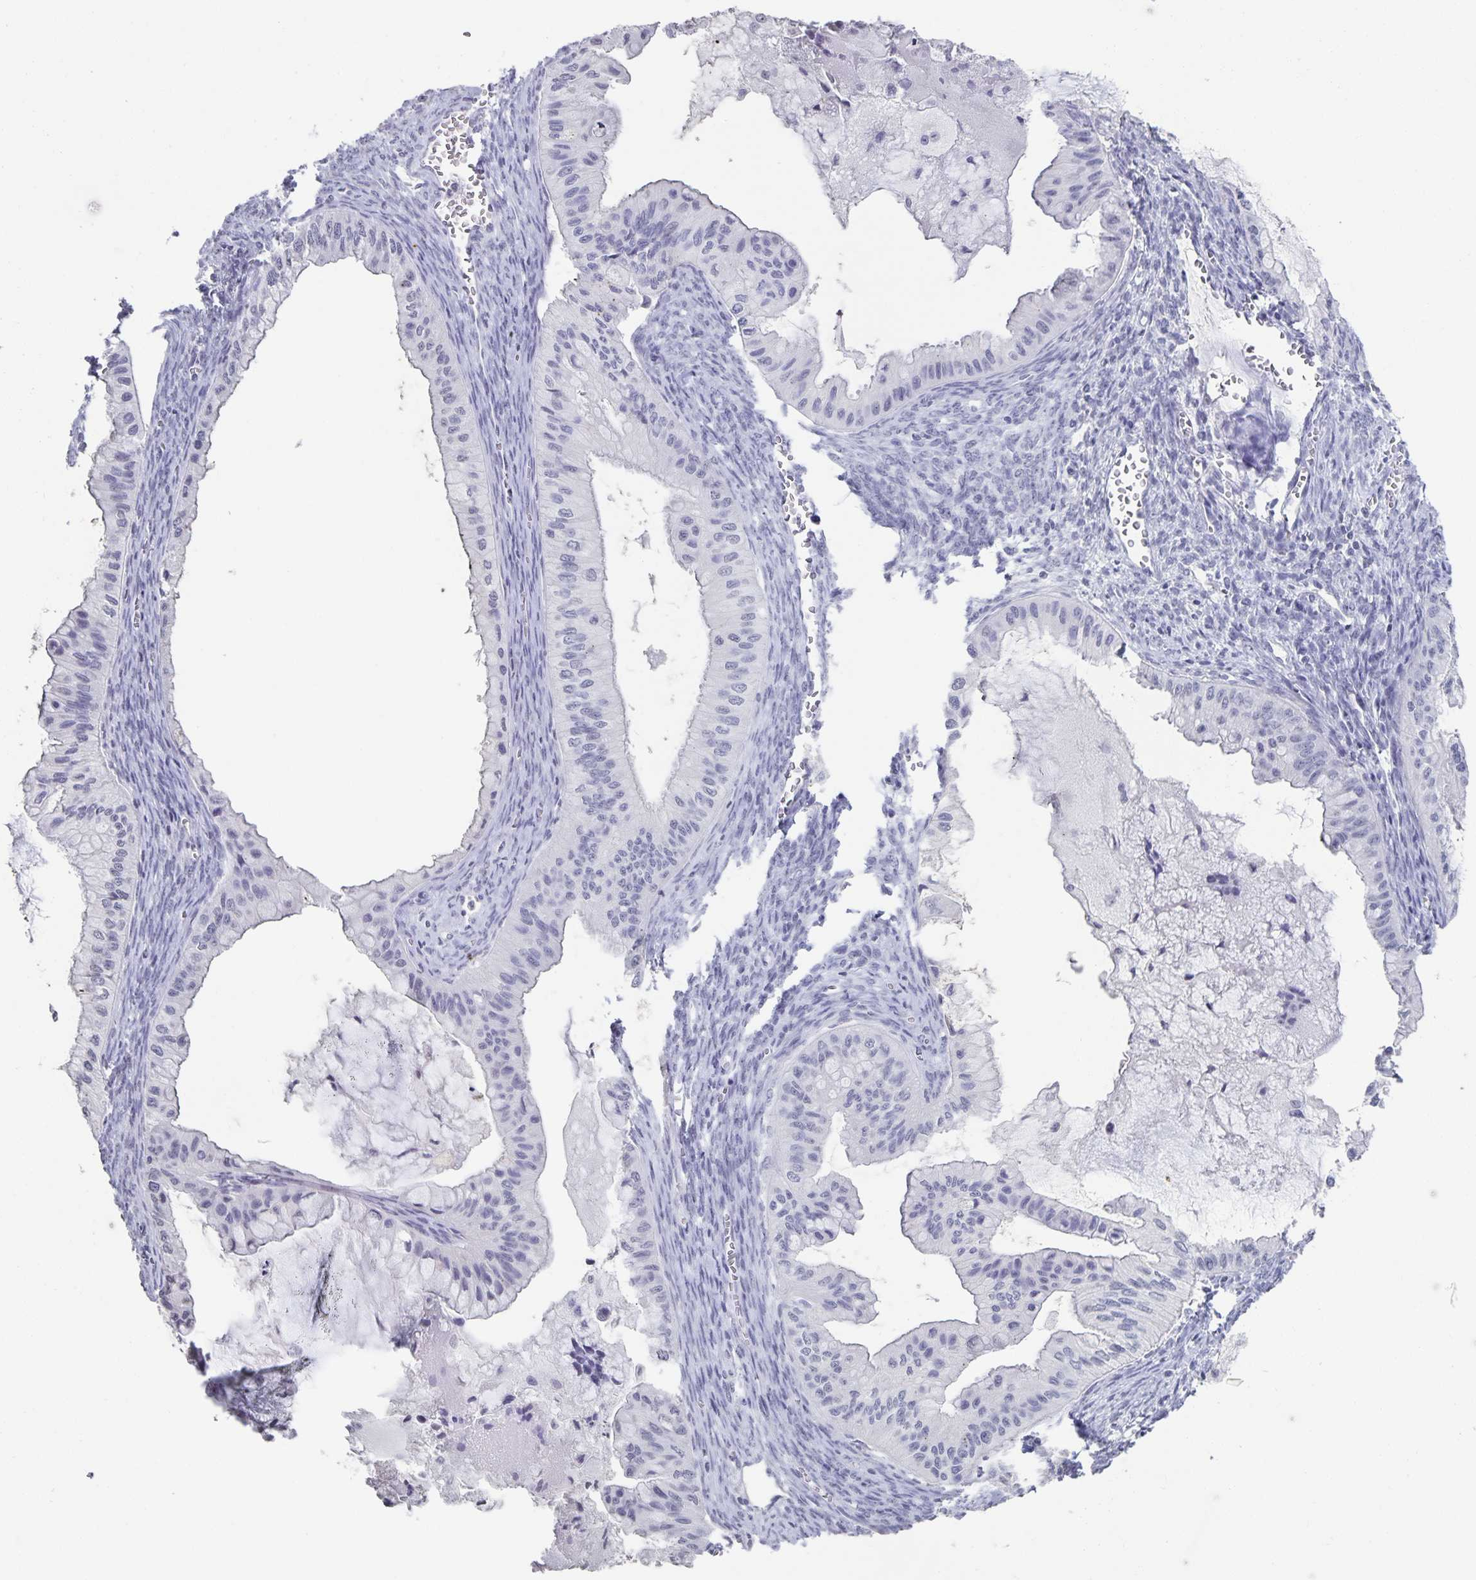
{"staining": {"intensity": "negative", "quantity": "none", "location": "none"}, "tissue": "ovarian cancer", "cell_type": "Tumor cells", "image_type": "cancer", "snomed": [{"axis": "morphology", "description": "Cystadenocarcinoma, mucinous, NOS"}, {"axis": "topography", "description": "Ovary"}], "caption": "DAB immunohistochemical staining of ovarian mucinous cystadenocarcinoma demonstrates no significant staining in tumor cells.", "gene": "AQP4", "patient": {"sex": "female", "age": 72}}